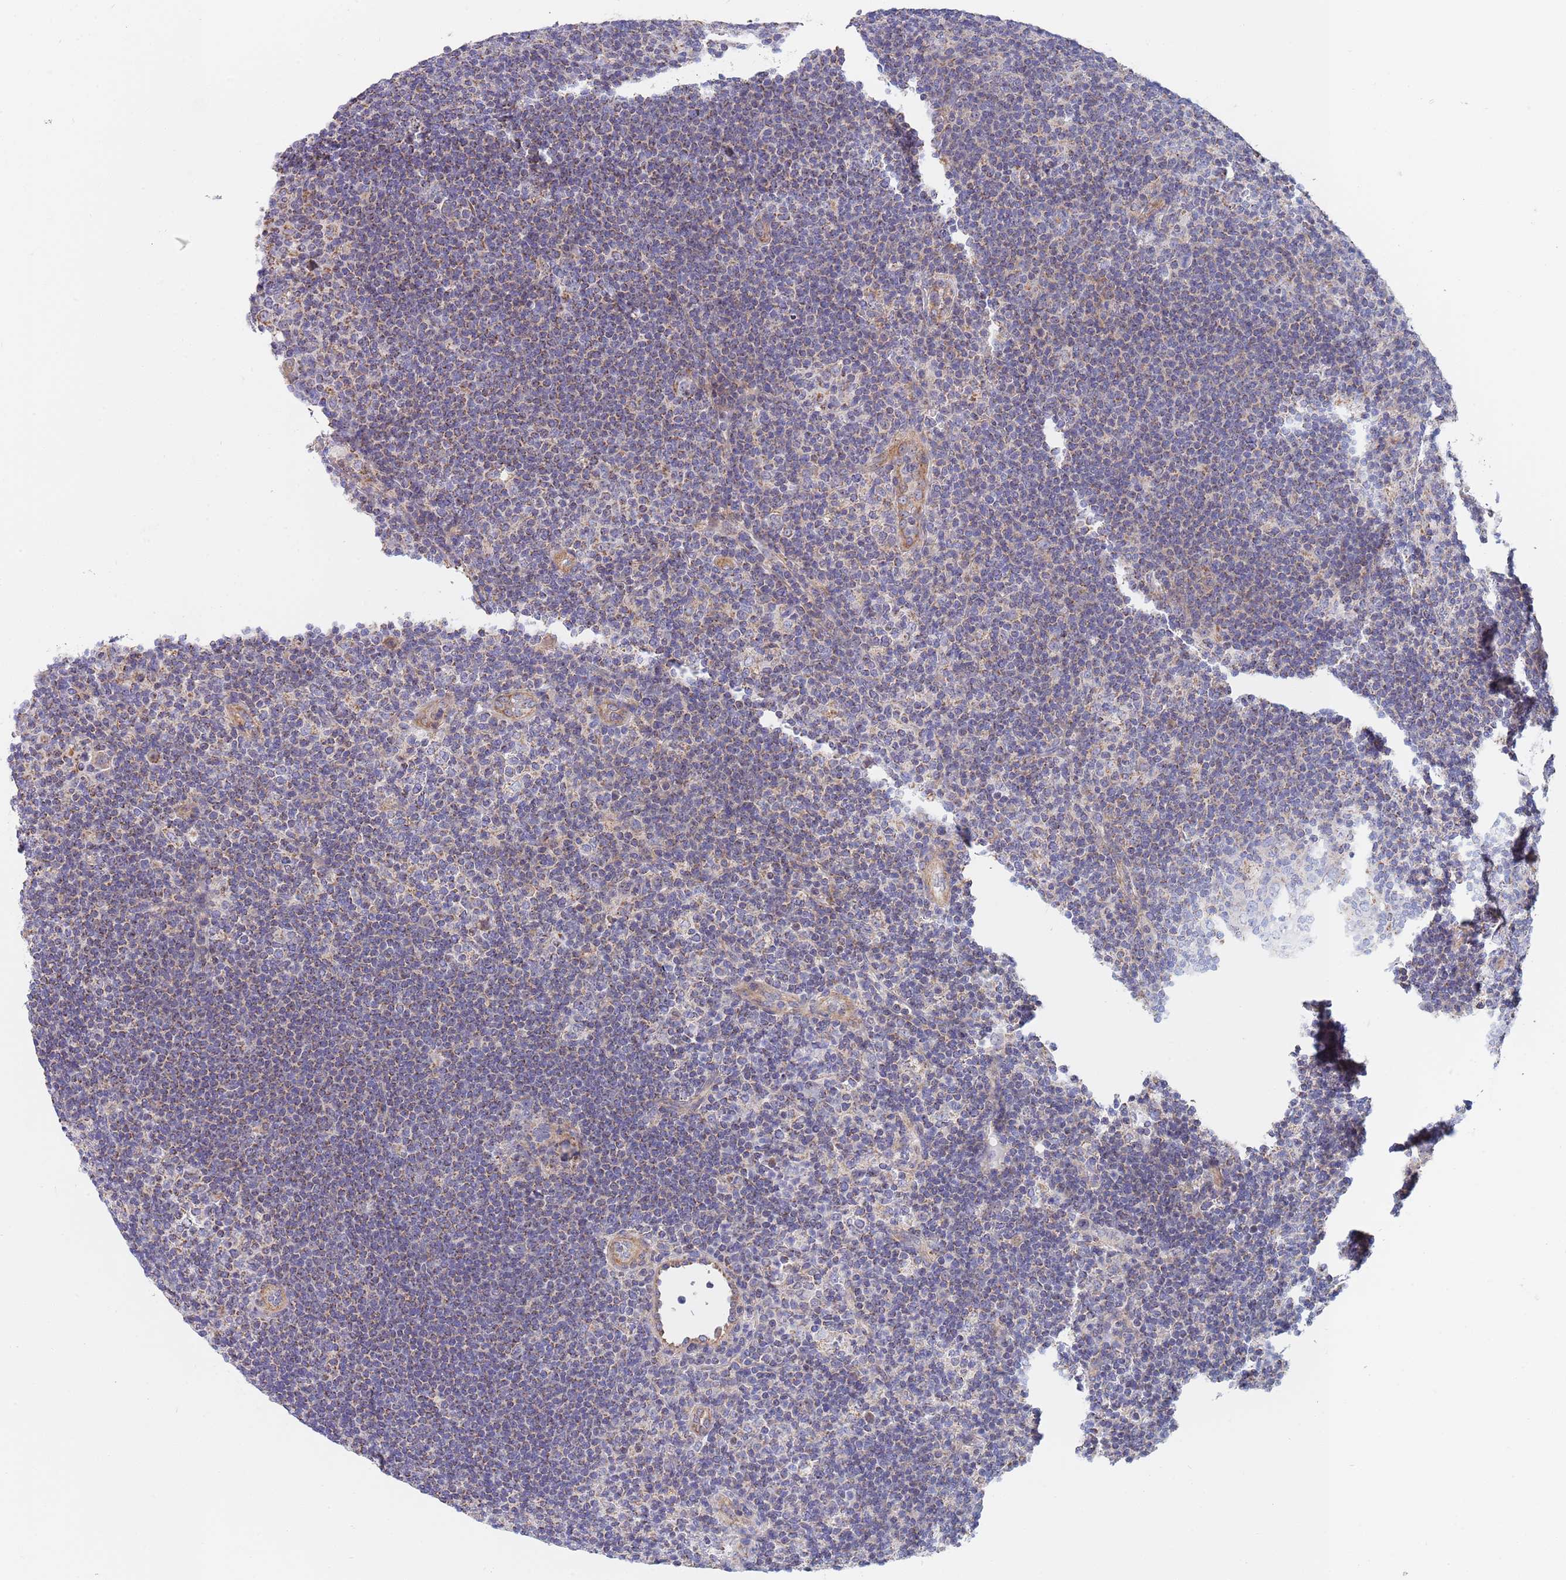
{"staining": {"intensity": "negative", "quantity": "none", "location": "none"}, "tissue": "lymphoma", "cell_type": "Tumor cells", "image_type": "cancer", "snomed": [{"axis": "morphology", "description": "Hodgkin's disease, NOS"}, {"axis": "topography", "description": "Lymph node"}], "caption": "Hodgkin's disease was stained to show a protein in brown. There is no significant positivity in tumor cells. The staining was performed using DAB to visualize the protein expression in brown, while the nuclei were stained in blue with hematoxylin (Magnification: 20x).", "gene": "PWWP3A", "patient": {"sex": "female", "age": 57}}